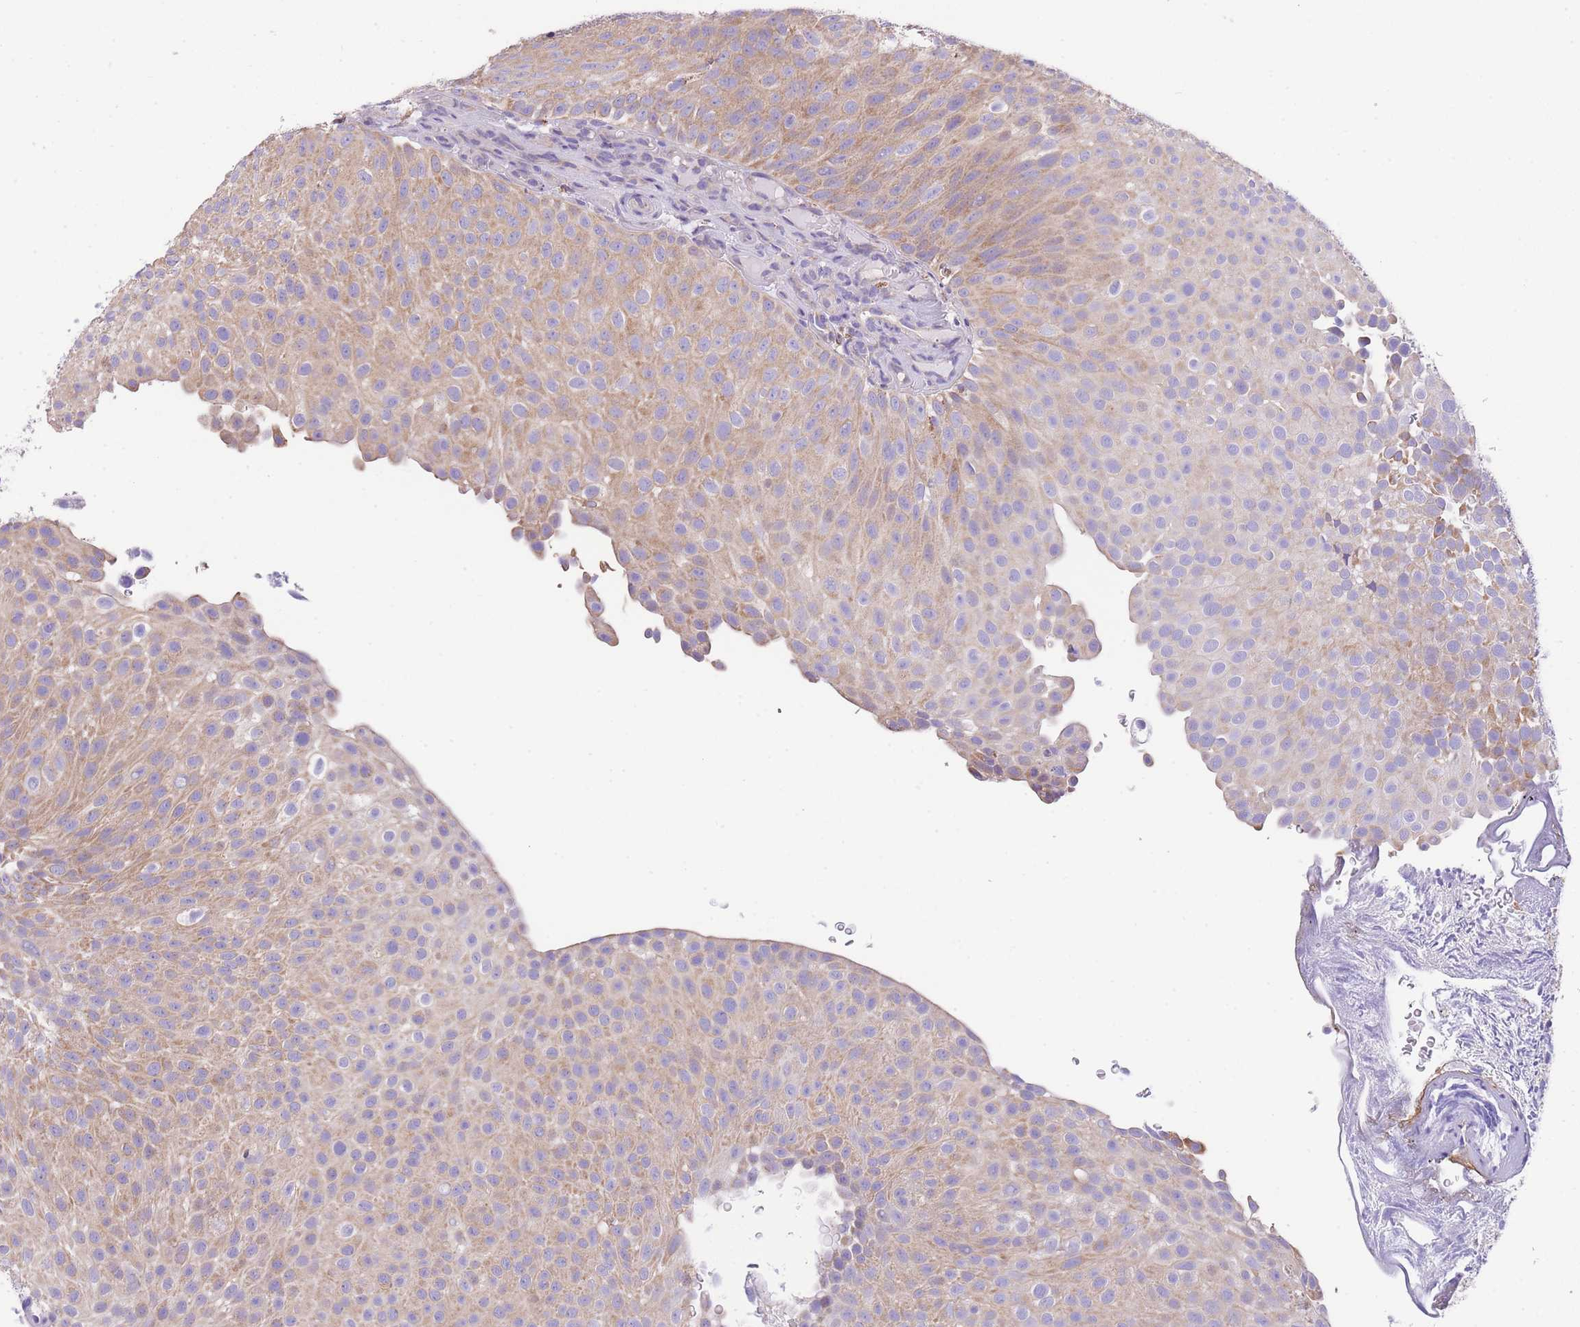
{"staining": {"intensity": "moderate", "quantity": ">75%", "location": "cytoplasmic/membranous"}, "tissue": "urothelial cancer", "cell_type": "Tumor cells", "image_type": "cancer", "snomed": [{"axis": "morphology", "description": "Urothelial carcinoma, Low grade"}, {"axis": "topography", "description": "Urinary bladder"}], "caption": "Immunohistochemical staining of human urothelial cancer displays moderate cytoplasmic/membranous protein staining in approximately >75% of tumor cells. (DAB IHC, brown staining for protein, blue staining for nuclei).", "gene": "ST3GAL3", "patient": {"sex": "male", "age": 78}}